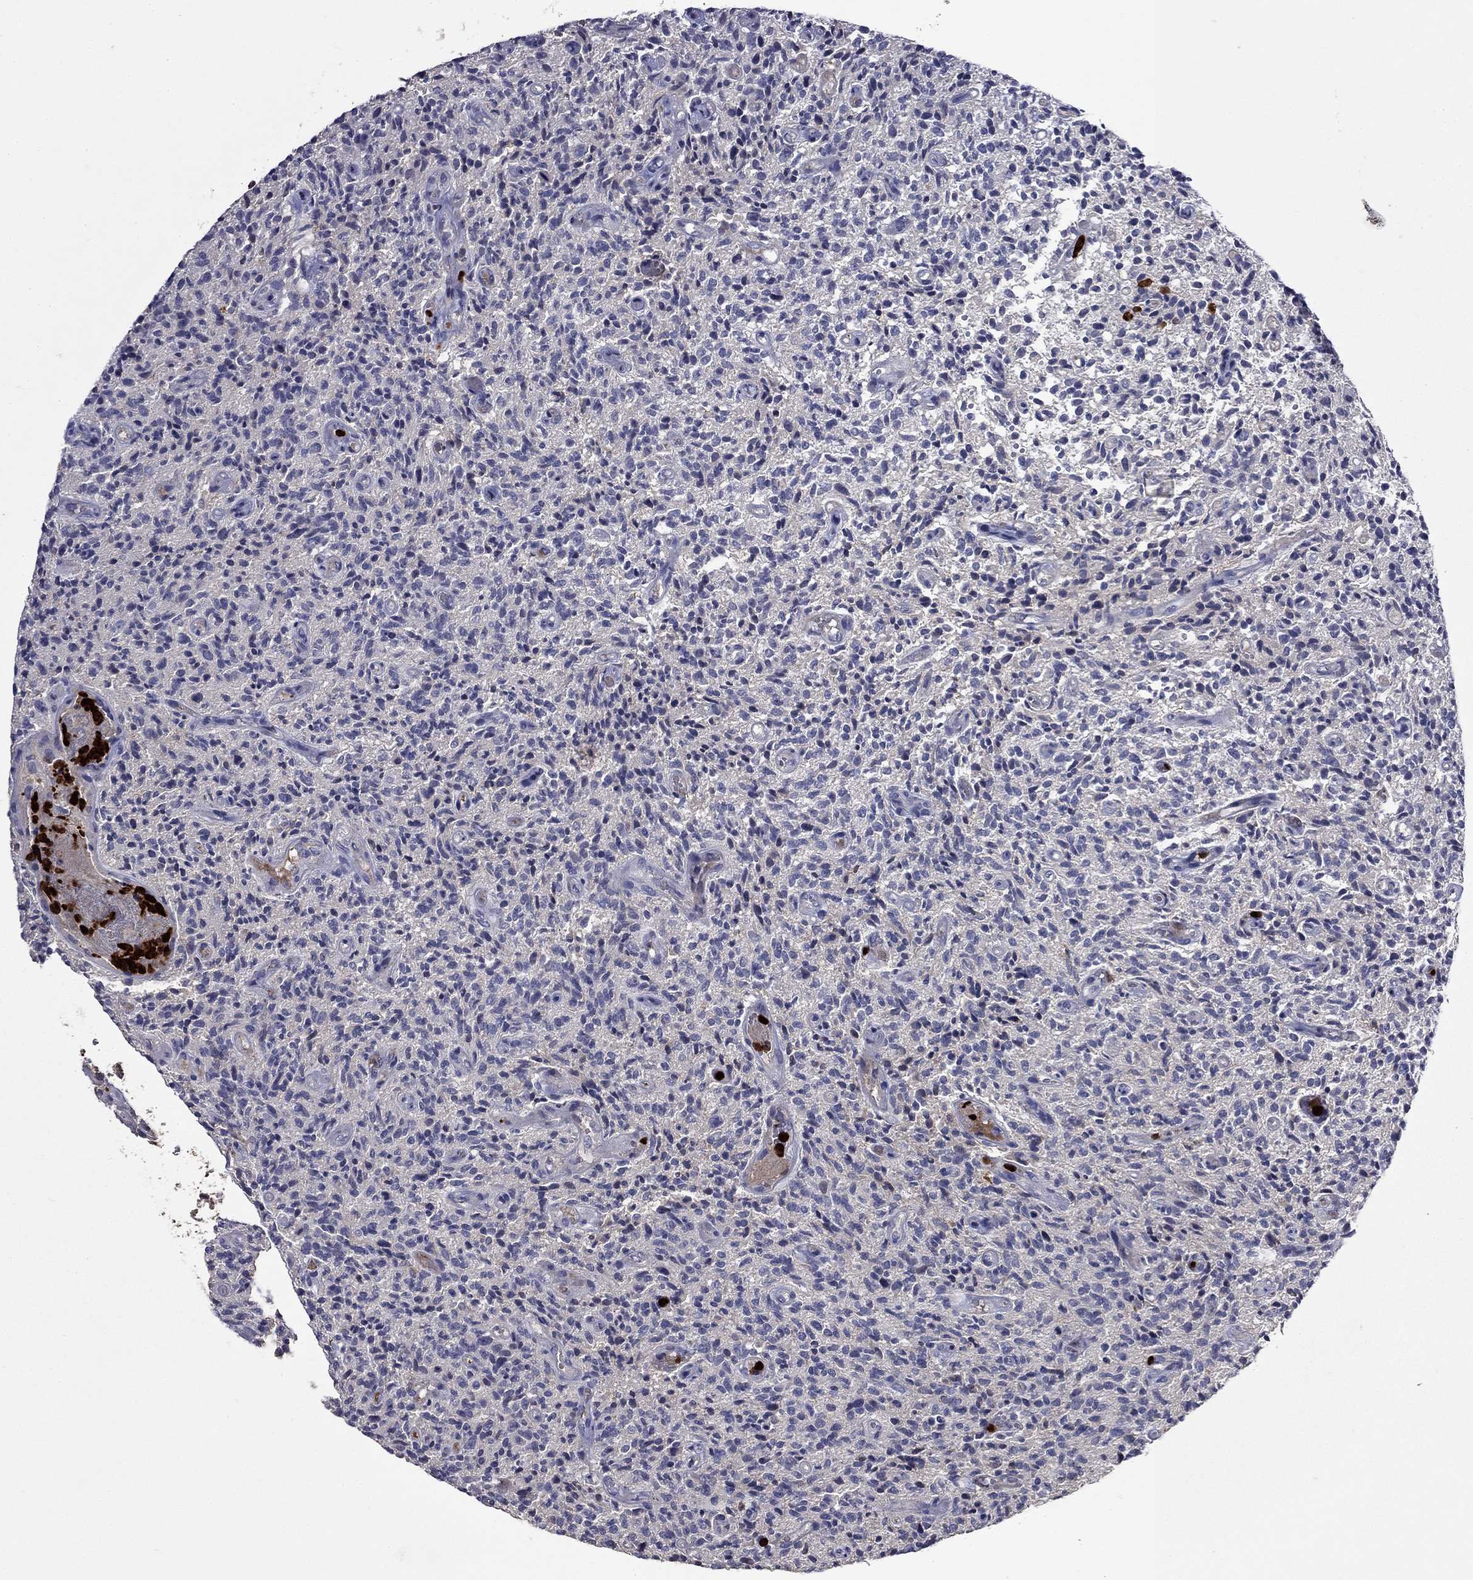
{"staining": {"intensity": "negative", "quantity": "none", "location": "none"}, "tissue": "glioma", "cell_type": "Tumor cells", "image_type": "cancer", "snomed": [{"axis": "morphology", "description": "Glioma, malignant, High grade"}, {"axis": "topography", "description": "Brain"}], "caption": "There is no significant positivity in tumor cells of malignant glioma (high-grade).", "gene": "SATB1", "patient": {"sex": "male", "age": 64}}